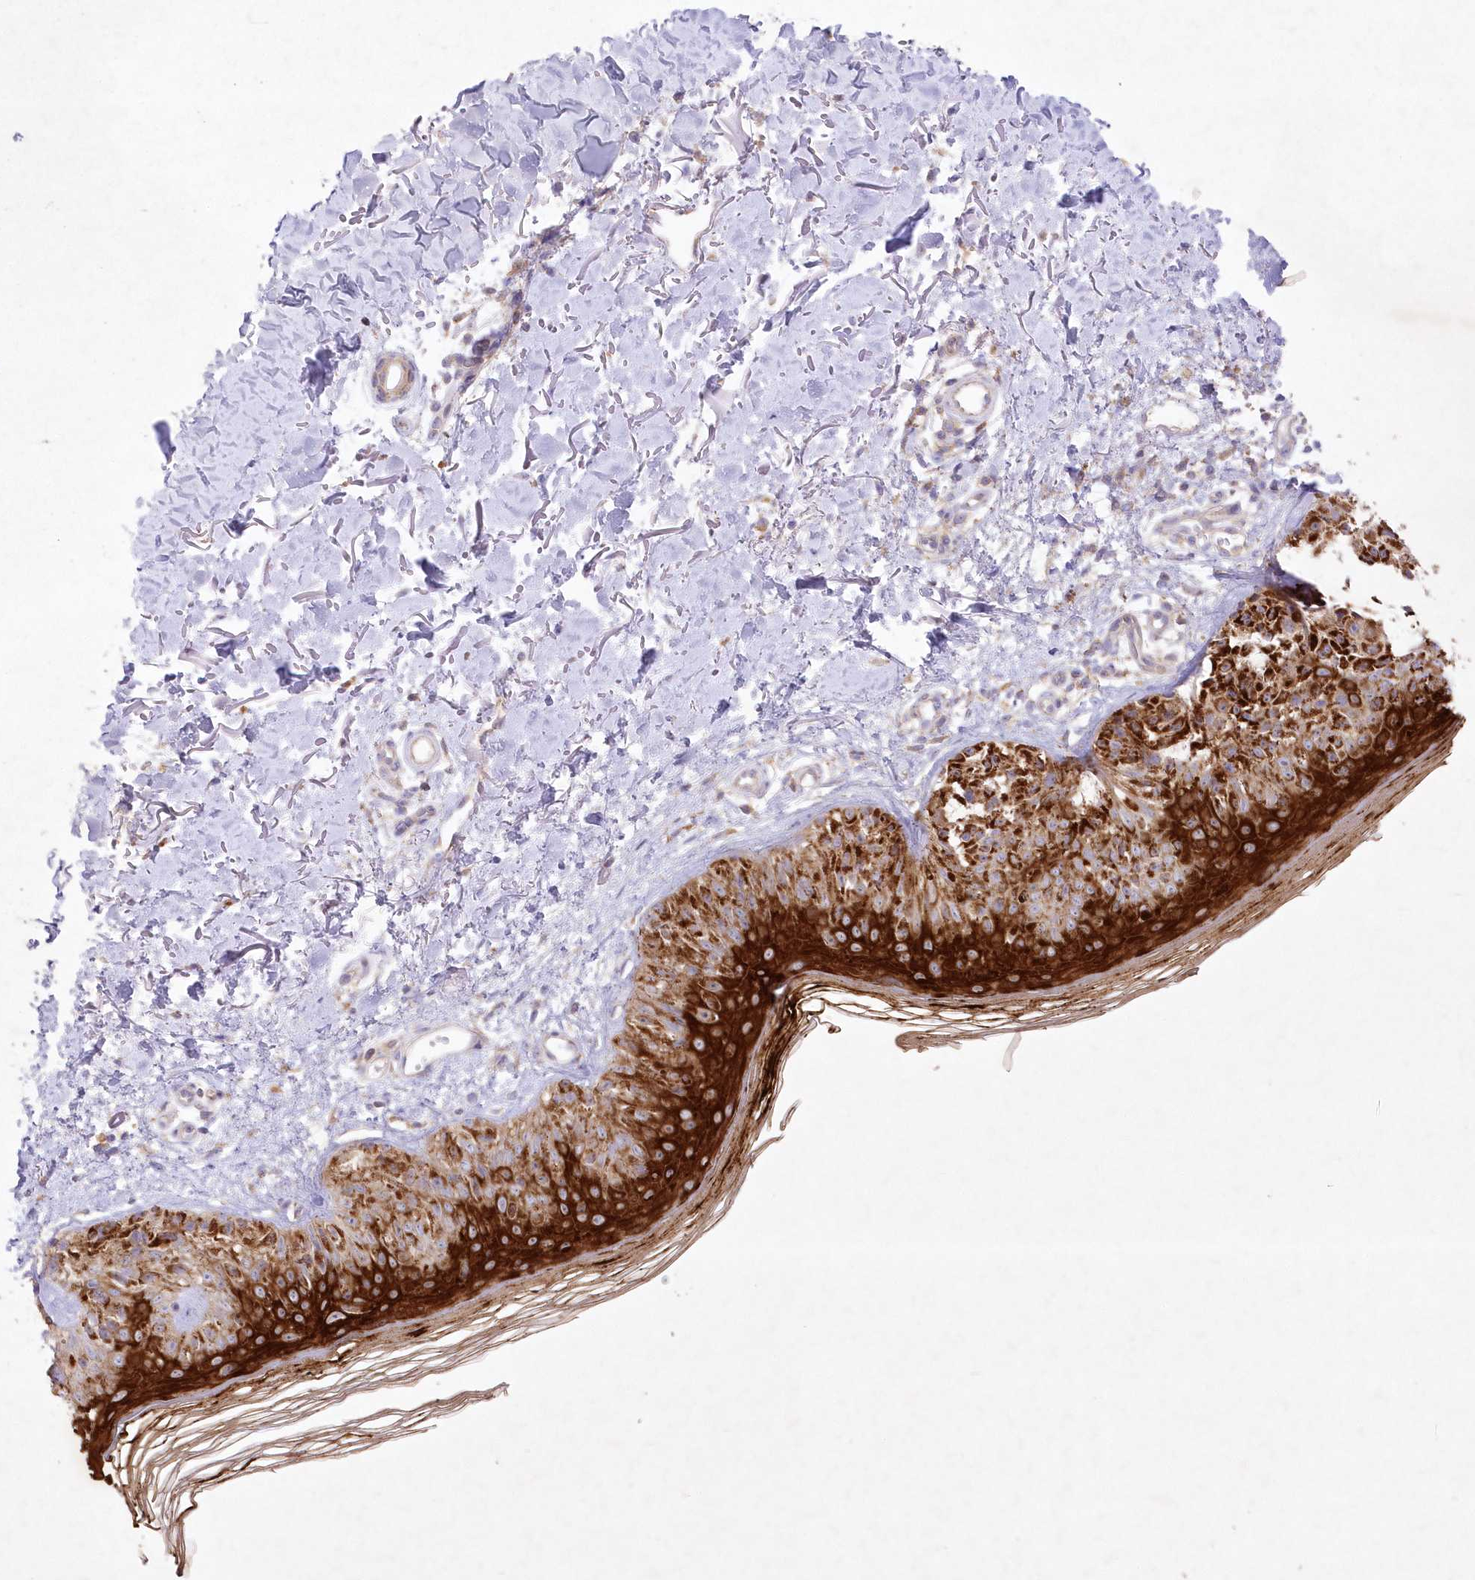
{"staining": {"intensity": "strong", "quantity": ">75%", "location": "cytoplasmic/membranous"}, "tissue": "melanoma", "cell_type": "Tumor cells", "image_type": "cancer", "snomed": [{"axis": "morphology", "description": "Malignant melanoma, NOS"}, {"axis": "topography", "description": "Skin"}], "caption": "Protein expression analysis of malignant melanoma exhibits strong cytoplasmic/membranous positivity in about >75% of tumor cells.", "gene": "ITSN2", "patient": {"sex": "female", "age": 50}}